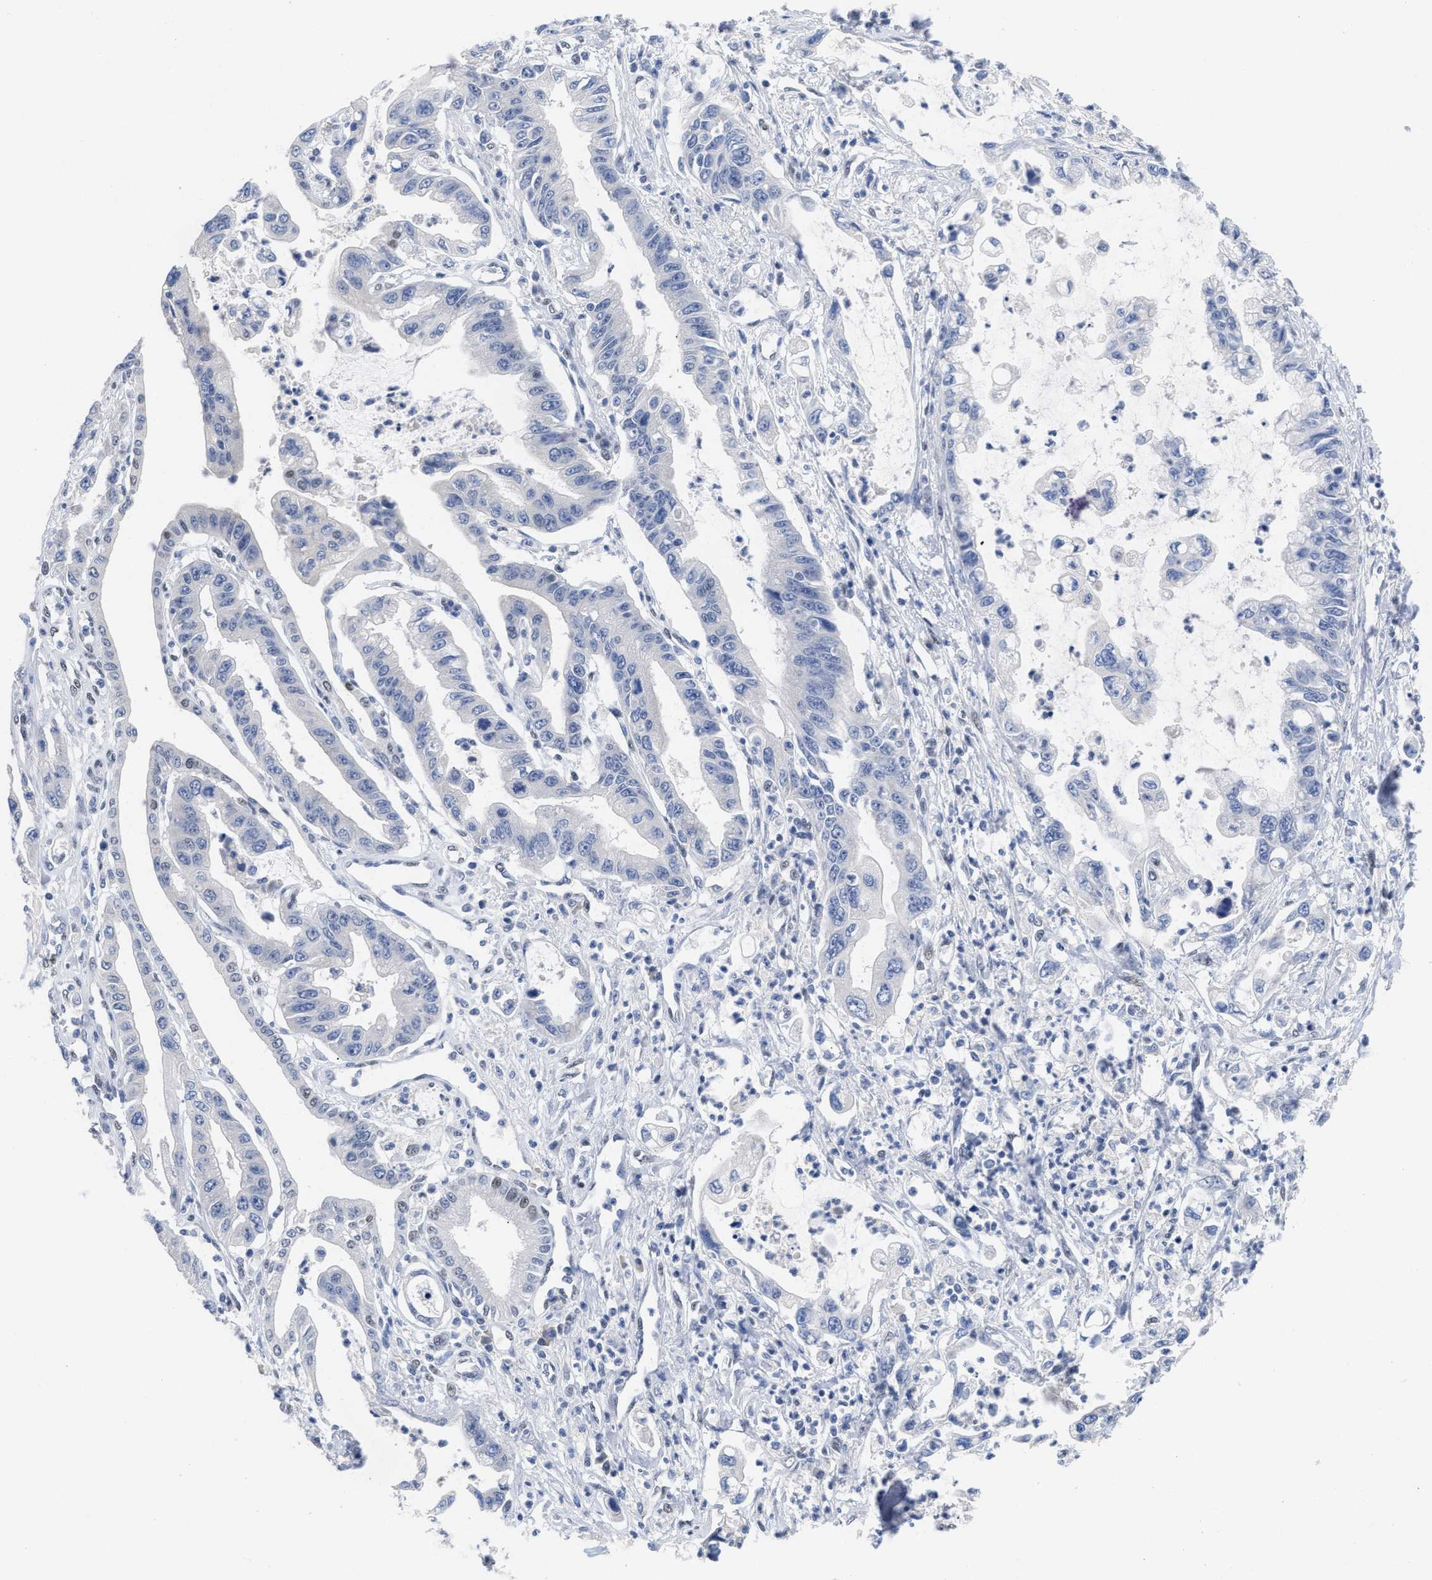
{"staining": {"intensity": "weak", "quantity": "<25%", "location": "nuclear"}, "tissue": "pancreatic cancer", "cell_type": "Tumor cells", "image_type": "cancer", "snomed": [{"axis": "morphology", "description": "Adenocarcinoma, NOS"}, {"axis": "topography", "description": "Pancreas"}], "caption": "Immunohistochemical staining of human pancreatic cancer displays no significant staining in tumor cells.", "gene": "GGNBP2", "patient": {"sex": "male", "age": 56}}